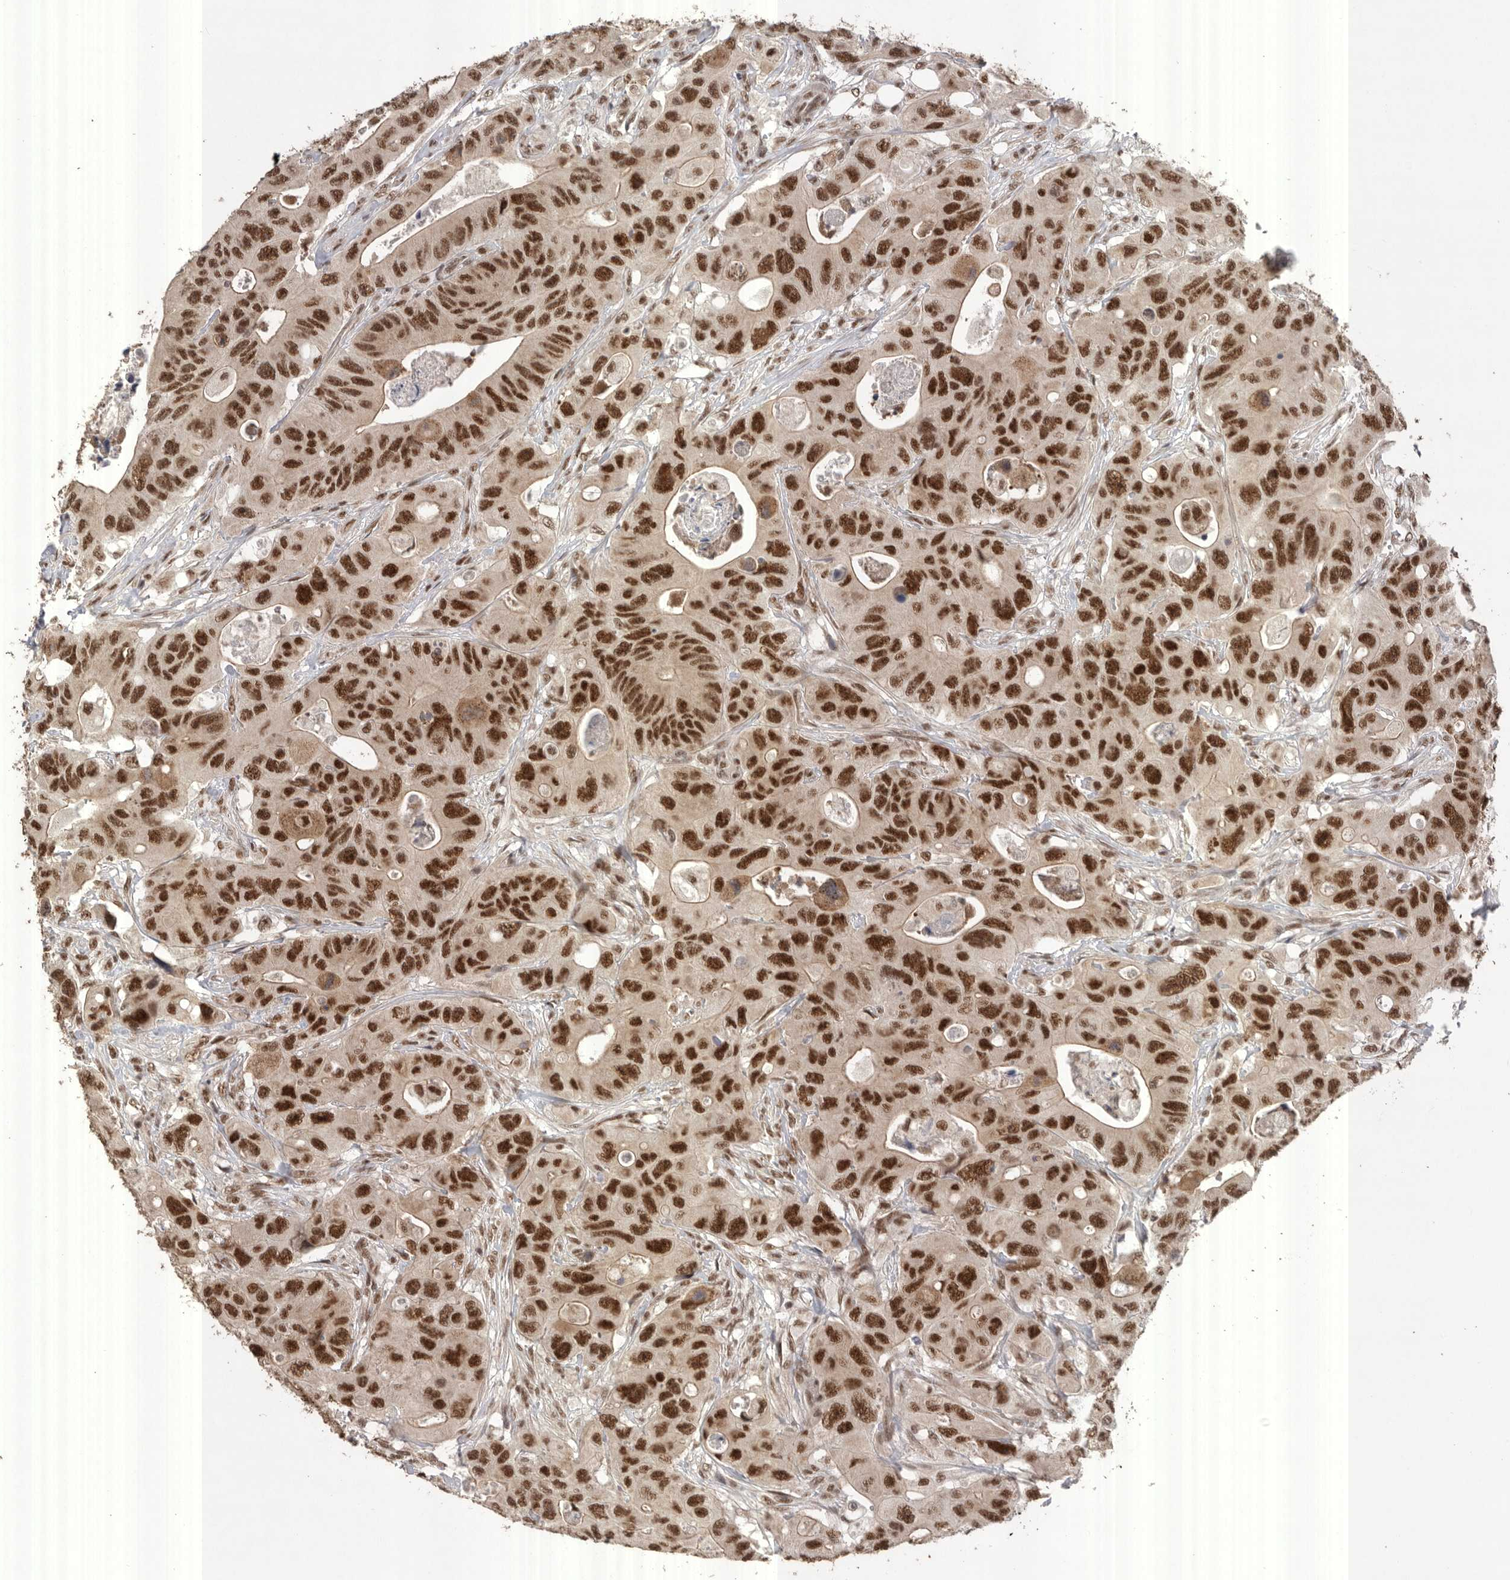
{"staining": {"intensity": "strong", "quantity": ">75%", "location": "nuclear"}, "tissue": "colorectal cancer", "cell_type": "Tumor cells", "image_type": "cancer", "snomed": [{"axis": "morphology", "description": "Adenocarcinoma, NOS"}, {"axis": "topography", "description": "Colon"}], "caption": "Protein staining demonstrates strong nuclear staining in approximately >75% of tumor cells in adenocarcinoma (colorectal).", "gene": "PPP1R10", "patient": {"sex": "female", "age": 46}}